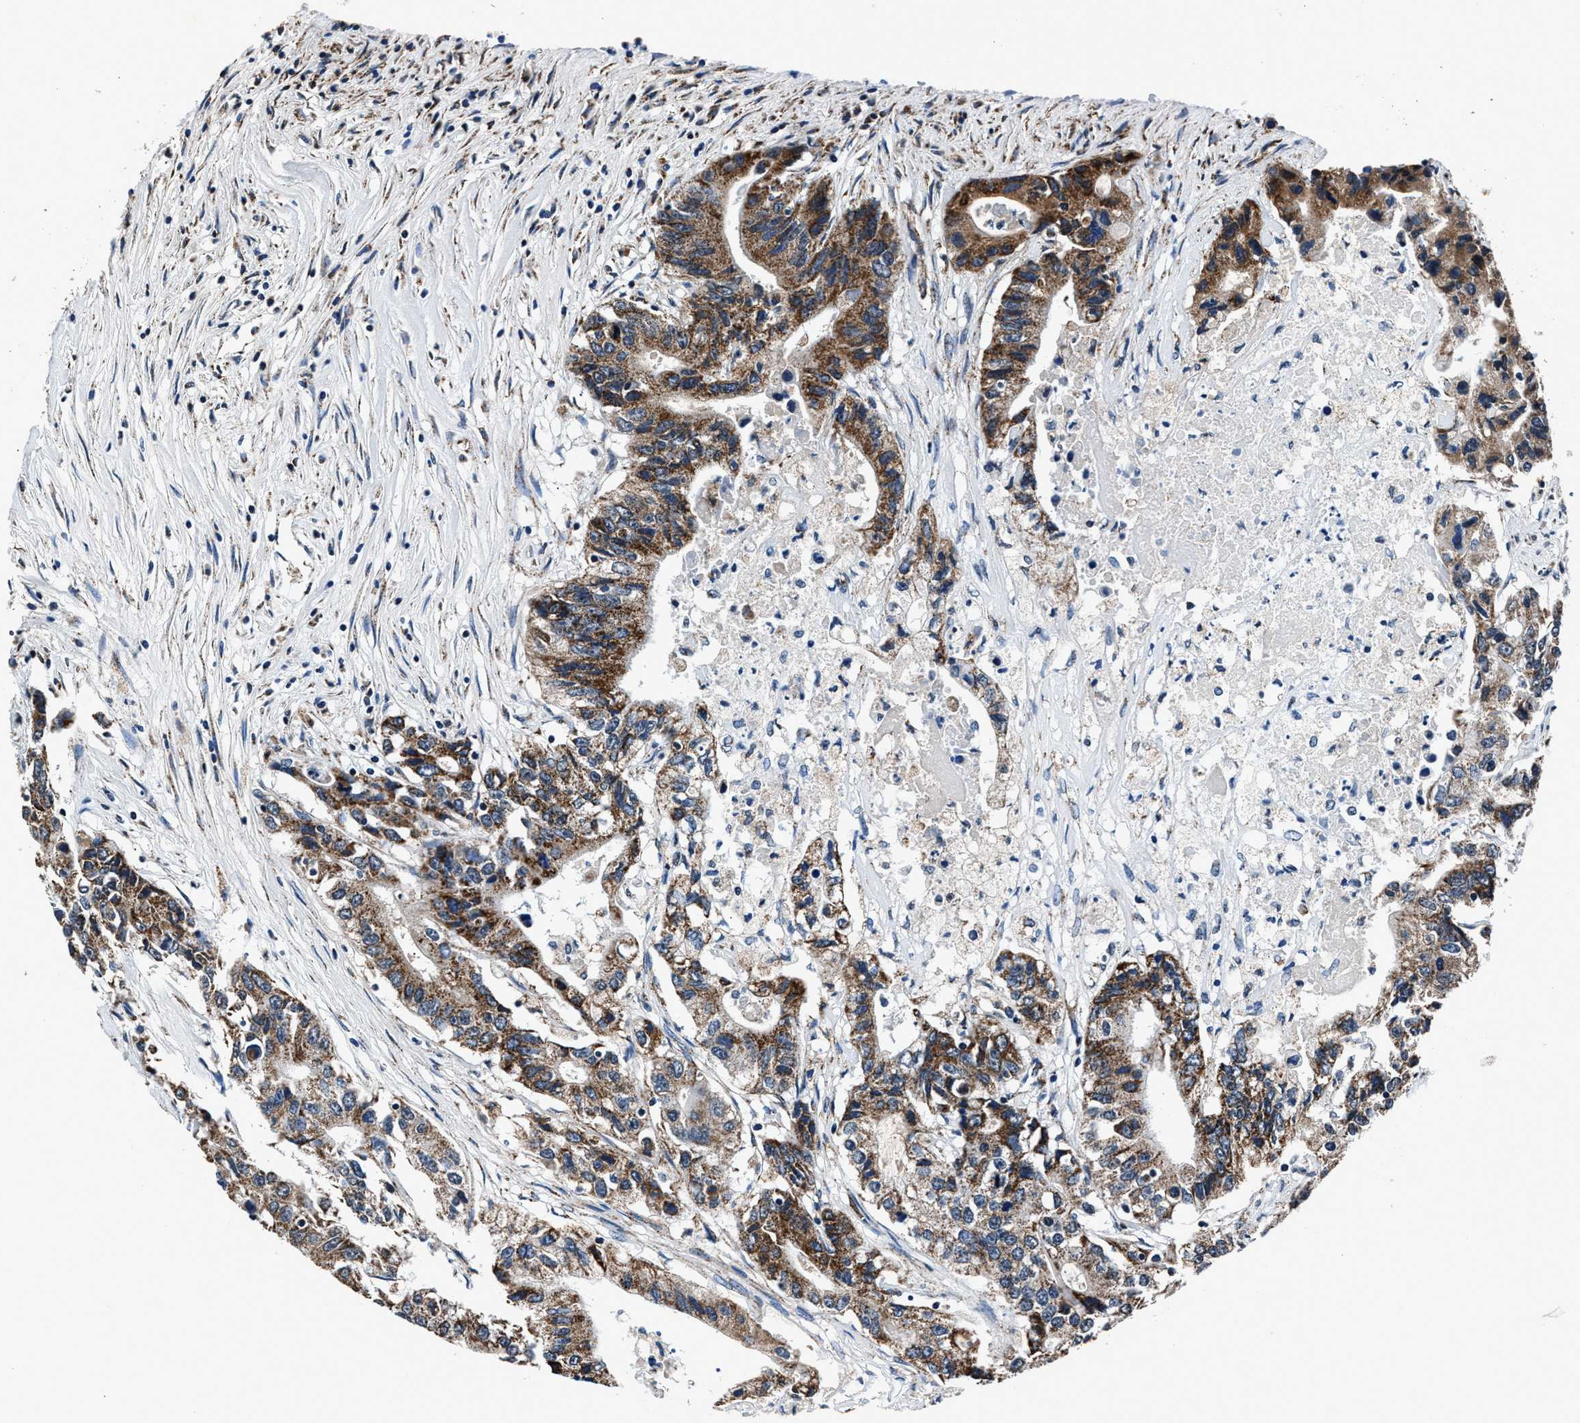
{"staining": {"intensity": "strong", "quantity": ">75%", "location": "cytoplasmic/membranous"}, "tissue": "colorectal cancer", "cell_type": "Tumor cells", "image_type": "cancer", "snomed": [{"axis": "morphology", "description": "Adenocarcinoma, NOS"}, {"axis": "topography", "description": "Colon"}], "caption": "Colorectal cancer stained with a protein marker shows strong staining in tumor cells.", "gene": "HIBADH", "patient": {"sex": "female", "age": 77}}